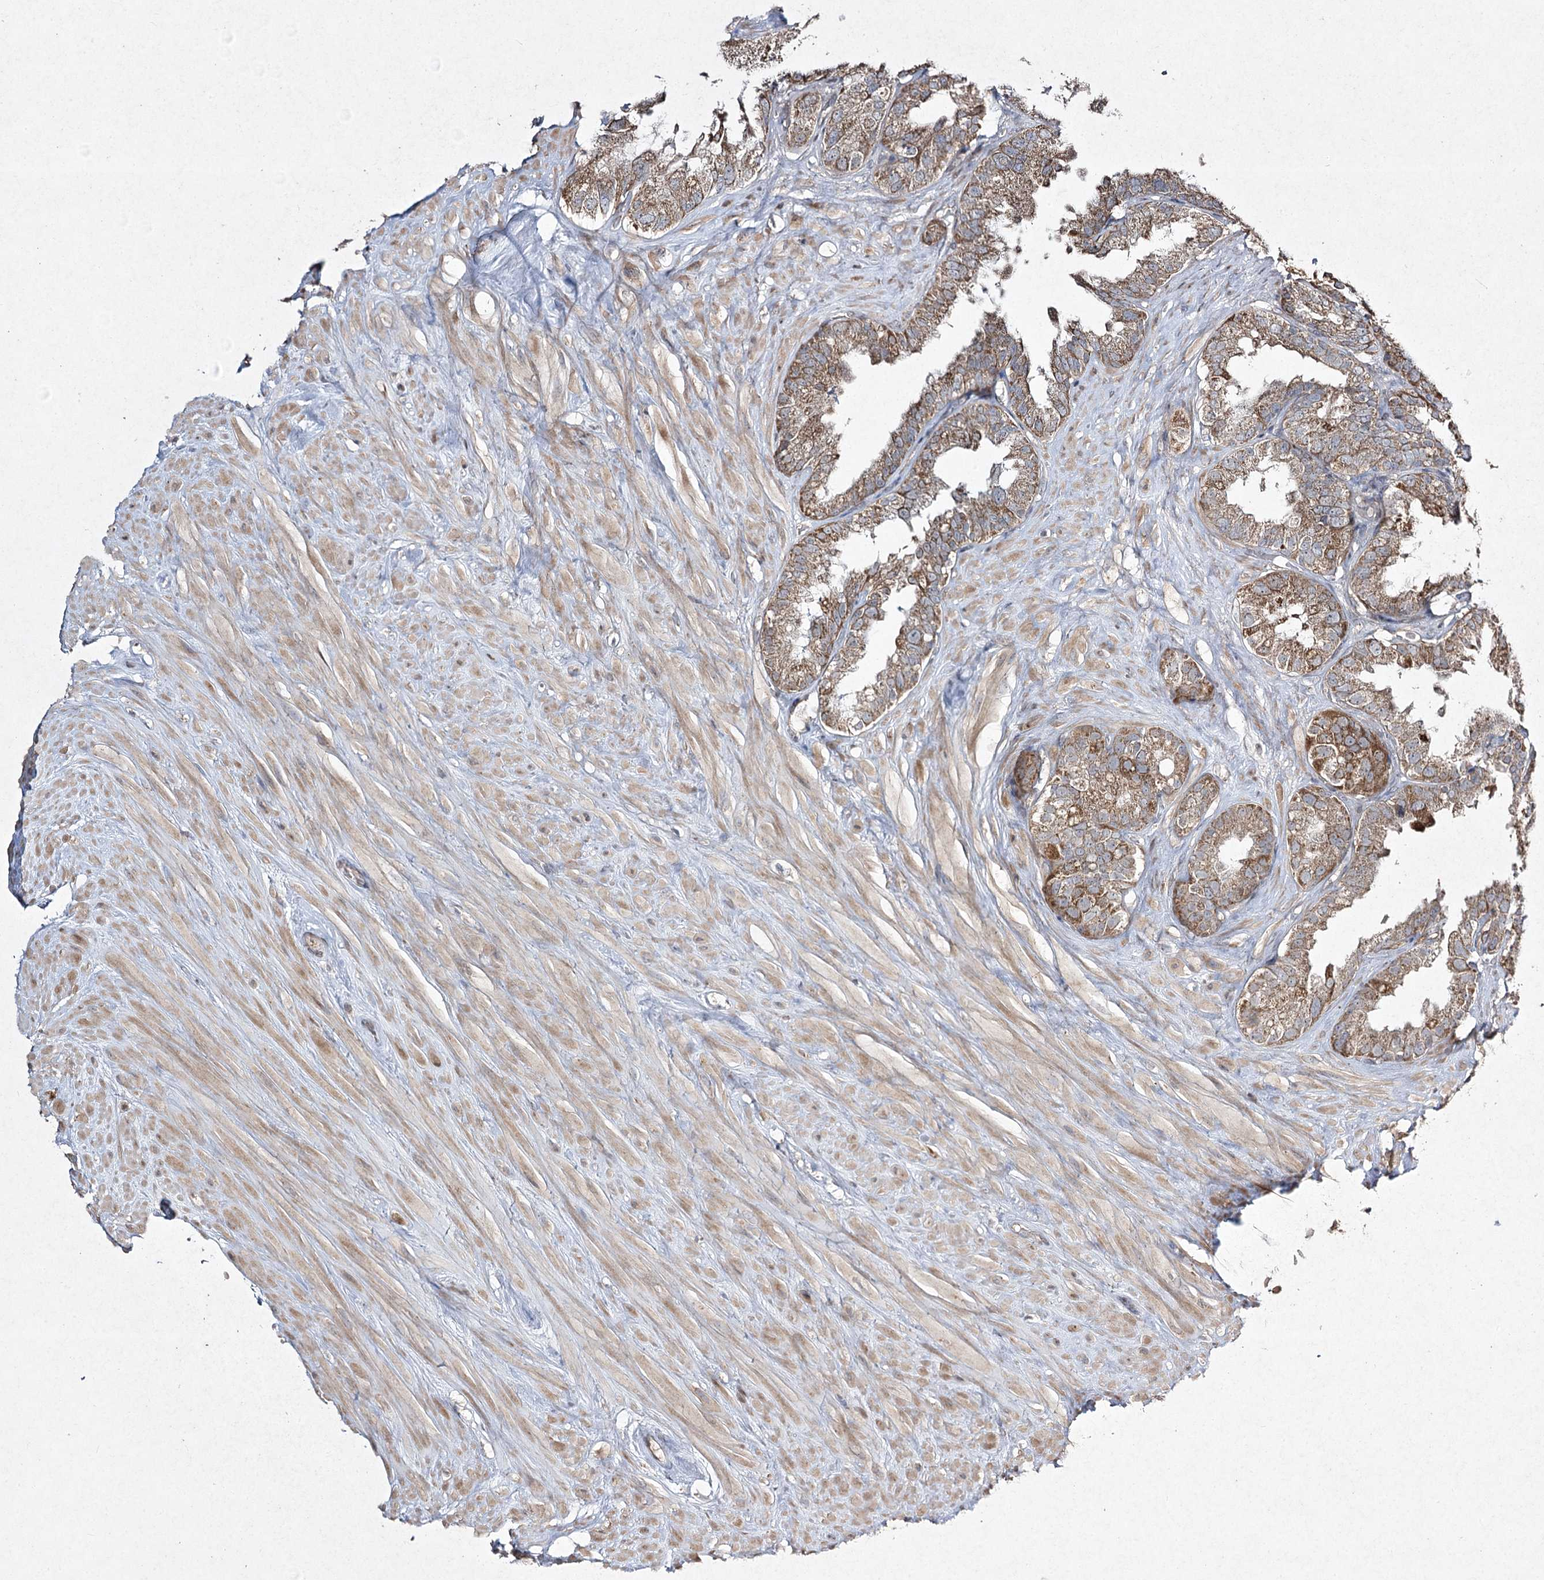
{"staining": {"intensity": "moderate", "quantity": ">75%", "location": "cytoplasmic/membranous"}, "tissue": "seminal vesicle", "cell_type": "Glandular cells", "image_type": "normal", "snomed": [{"axis": "morphology", "description": "Normal tissue, NOS"}, {"axis": "topography", "description": "Seminal veicle"}], "caption": "Immunohistochemistry image of normal human seminal vesicle stained for a protein (brown), which reveals medium levels of moderate cytoplasmic/membranous staining in approximately >75% of glandular cells.", "gene": "FANCL", "patient": {"sex": "male", "age": 80}}